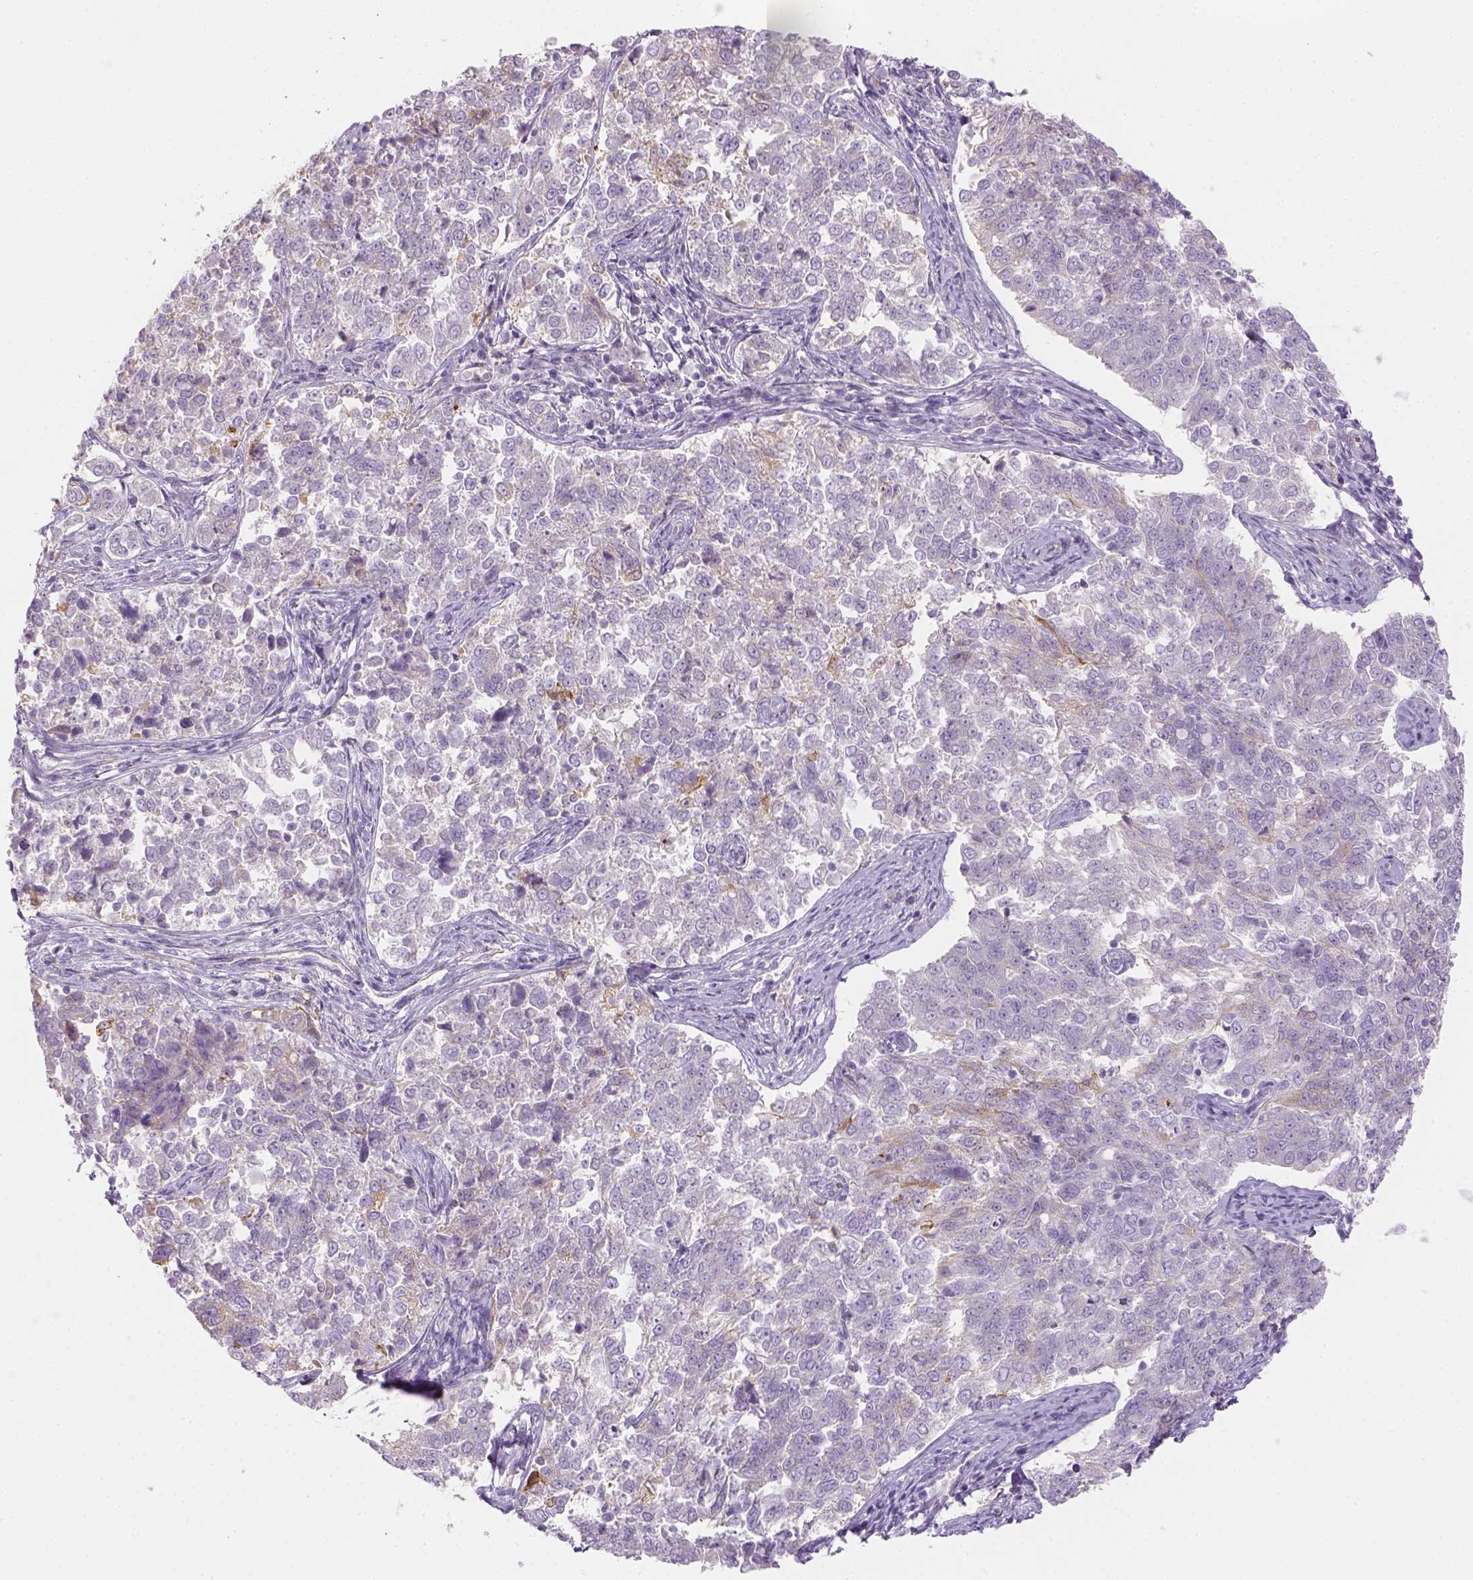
{"staining": {"intensity": "weak", "quantity": "<25%", "location": "cytoplasmic/membranous"}, "tissue": "endometrial cancer", "cell_type": "Tumor cells", "image_type": "cancer", "snomed": [{"axis": "morphology", "description": "Adenocarcinoma, NOS"}, {"axis": "topography", "description": "Endometrium"}], "caption": "The micrograph exhibits no significant staining in tumor cells of endometrial cancer (adenocarcinoma).", "gene": "CACNB1", "patient": {"sex": "female", "age": 43}}